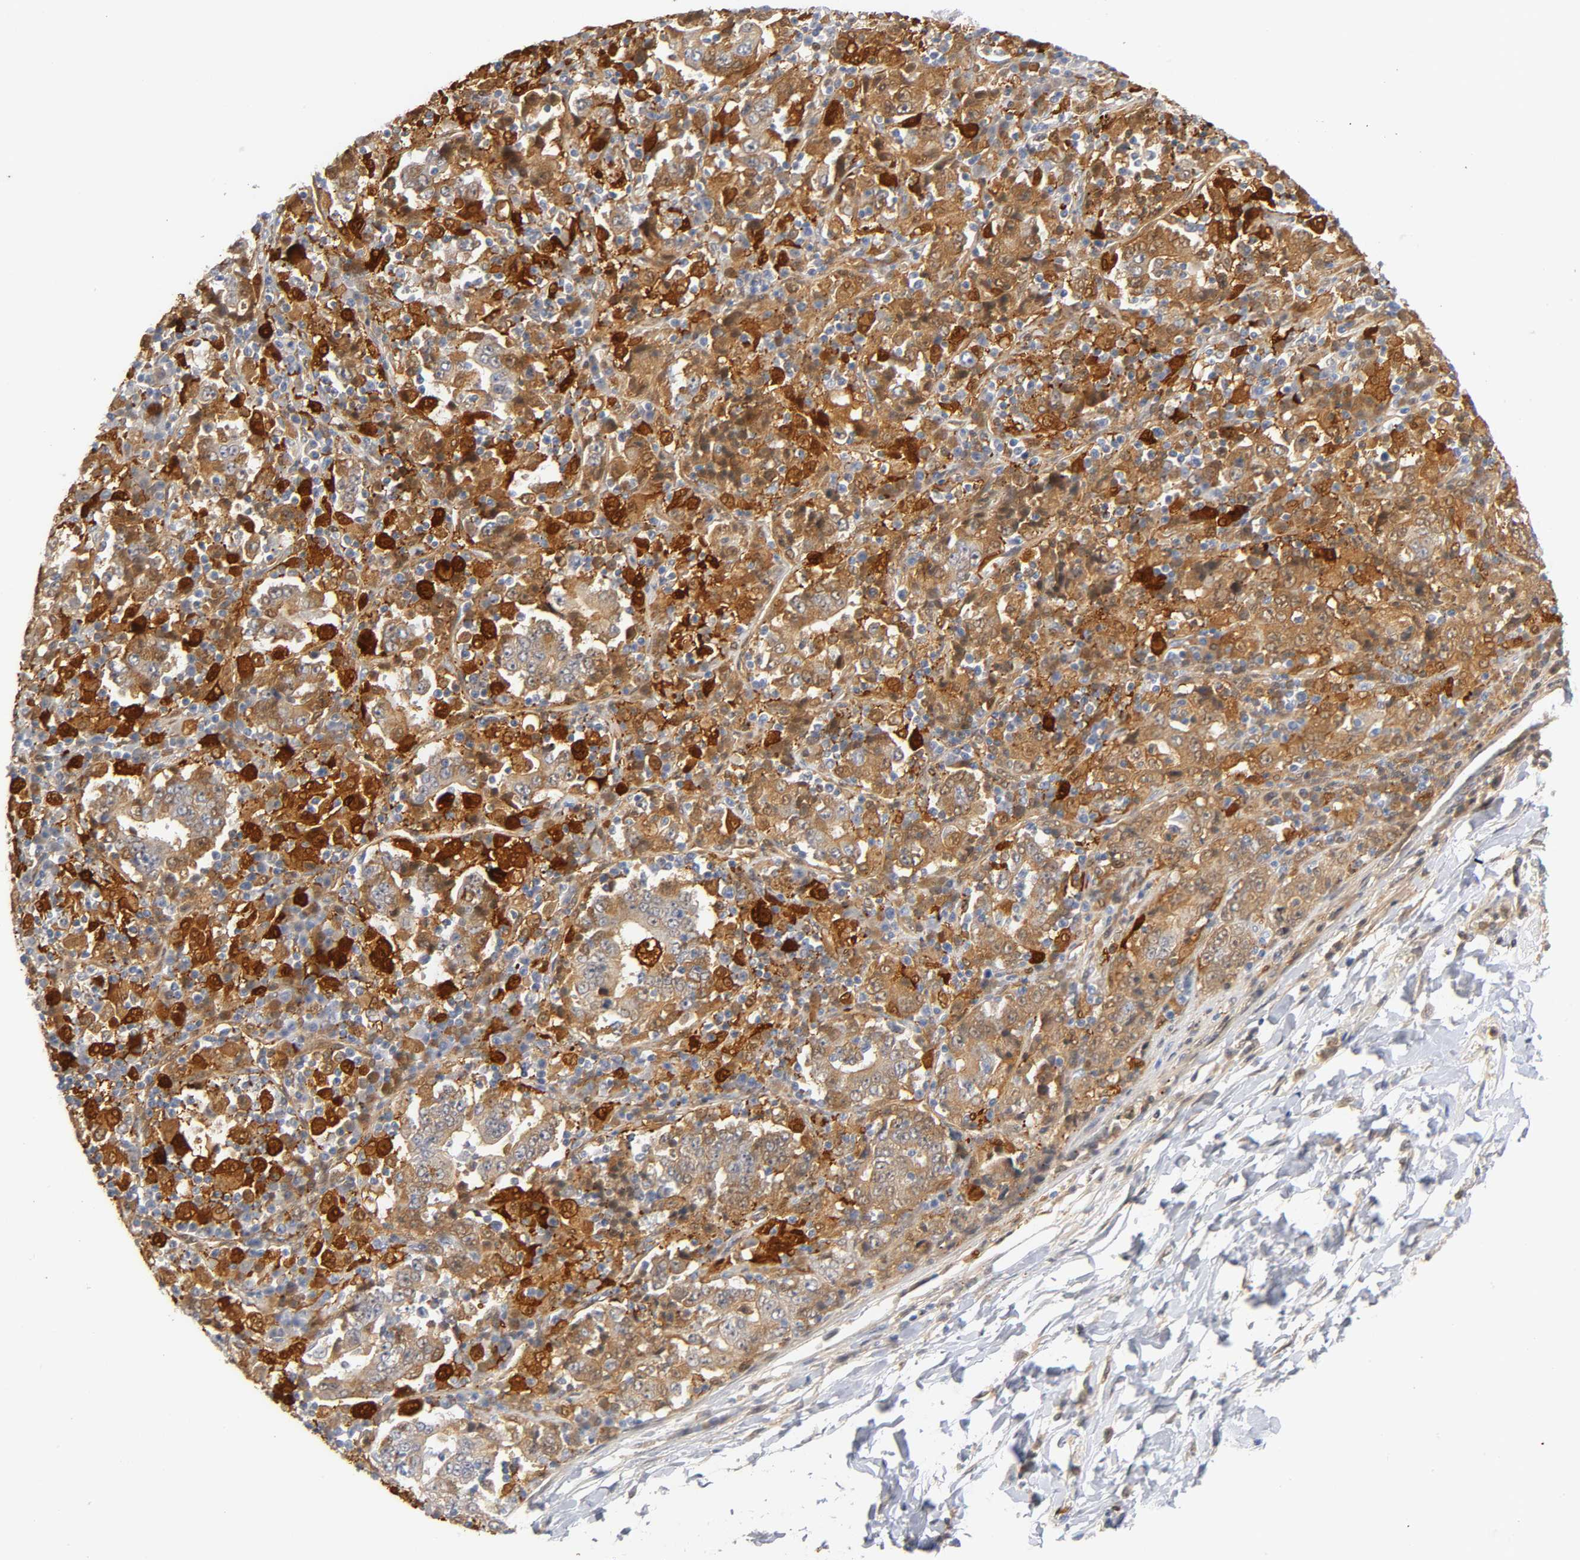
{"staining": {"intensity": "moderate", "quantity": ">75%", "location": "cytoplasmic/membranous"}, "tissue": "stomach cancer", "cell_type": "Tumor cells", "image_type": "cancer", "snomed": [{"axis": "morphology", "description": "Normal tissue, NOS"}, {"axis": "morphology", "description": "Adenocarcinoma, NOS"}, {"axis": "topography", "description": "Stomach, upper"}, {"axis": "topography", "description": "Stomach"}], "caption": "Immunohistochemistry of stomach cancer reveals medium levels of moderate cytoplasmic/membranous expression in approximately >75% of tumor cells. (Brightfield microscopy of DAB IHC at high magnification).", "gene": "IL18", "patient": {"sex": "male", "age": 59}}